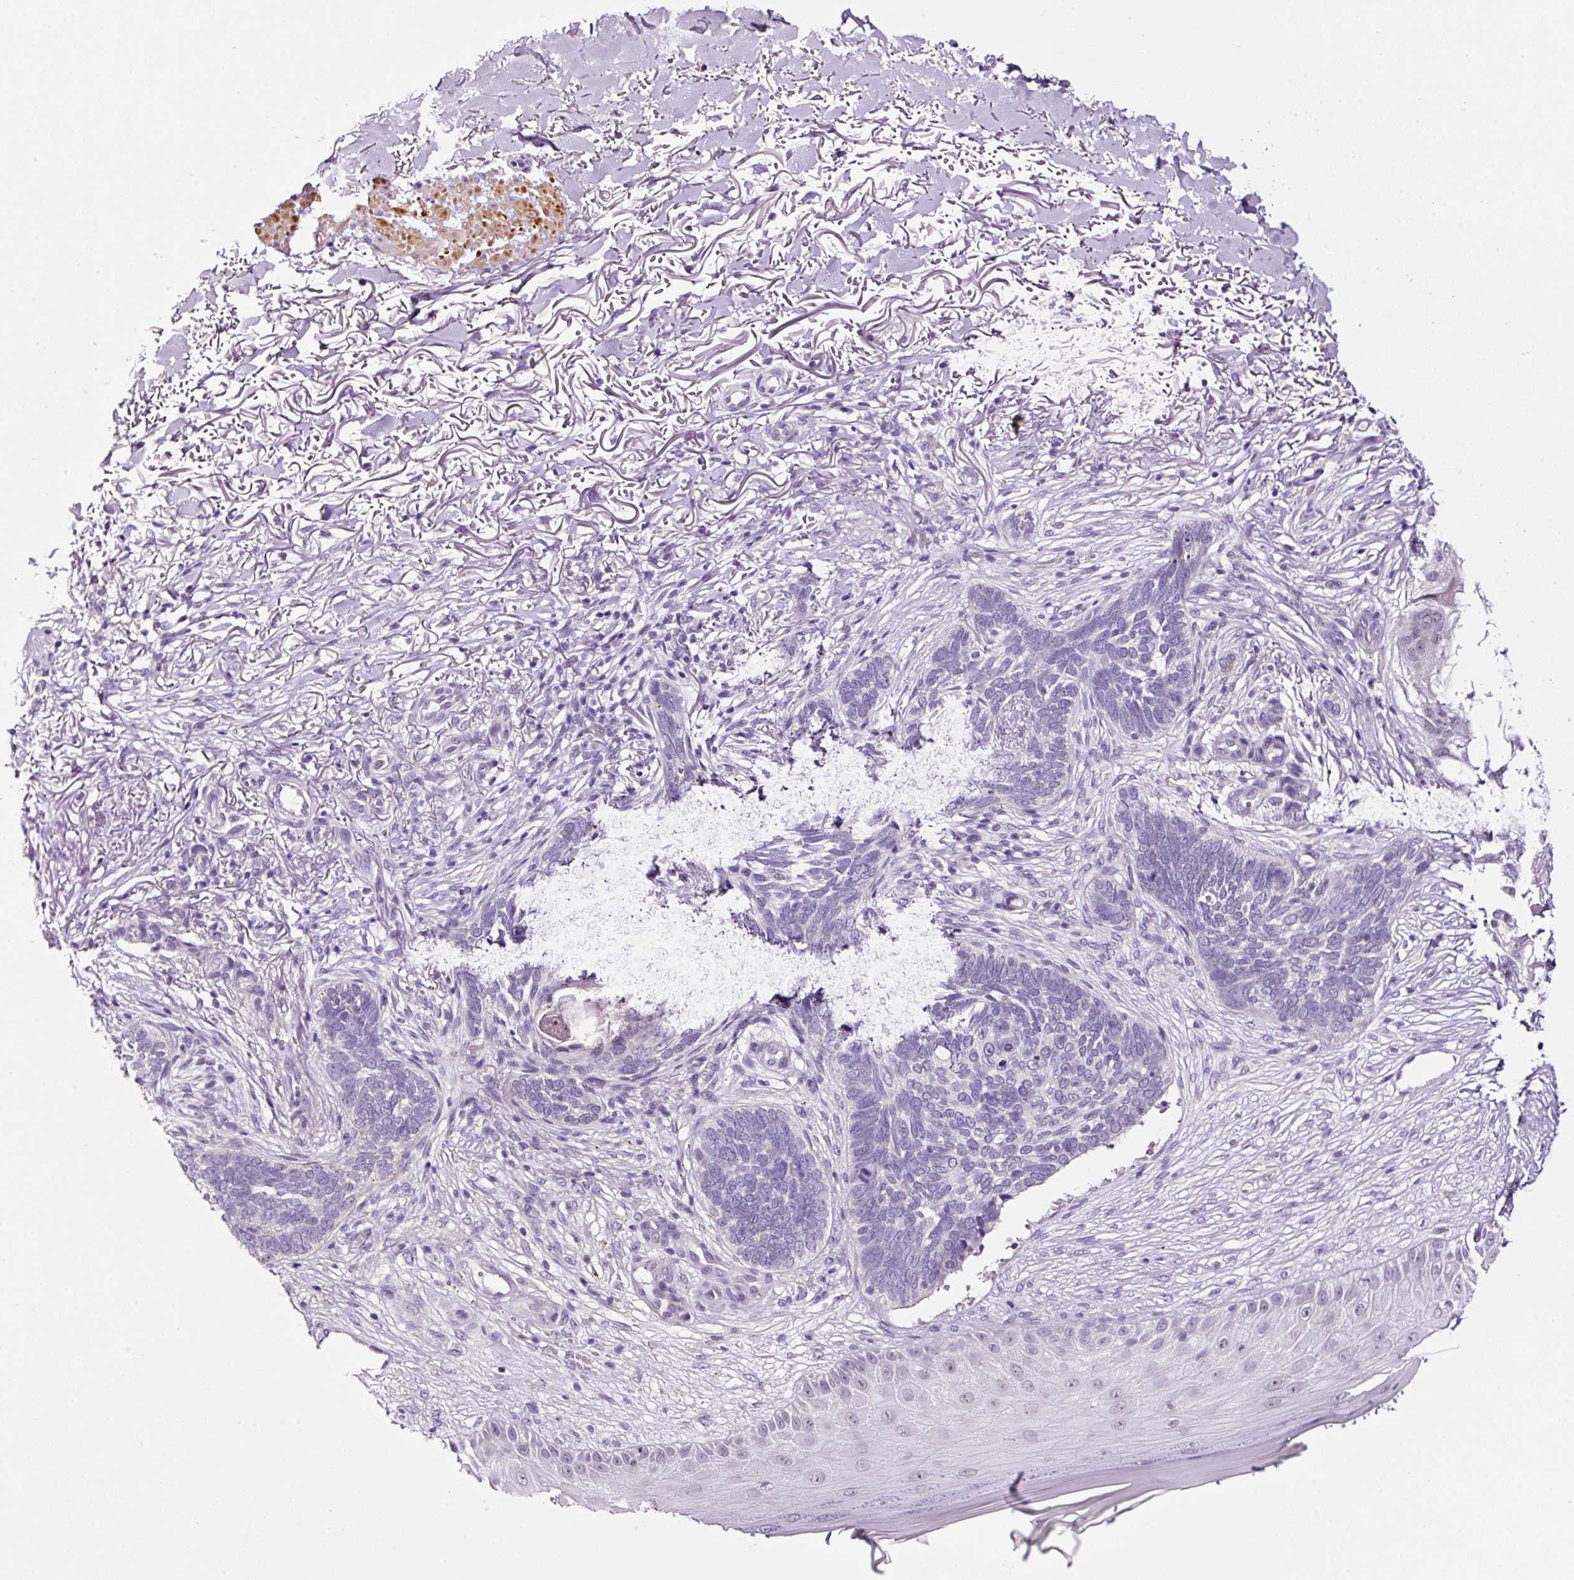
{"staining": {"intensity": "negative", "quantity": "none", "location": "none"}, "tissue": "skin cancer", "cell_type": "Tumor cells", "image_type": "cancer", "snomed": [{"axis": "morphology", "description": "Normal tissue, NOS"}, {"axis": "morphology", "description": "Basal cell carcinoma"}, {"axis": "topography", "description": "Skin"}], "caption": "DAB (3,3'-diaminobenzidine) immunohistochemical staining of human skin cancer (basal cell carcinoma) demonstrates no significant positivity in tumor cells. (DAB IHC with hematoxylin counter stain).", "gene": "RTF2", "patient": {"sex": "female", "age": 67}}